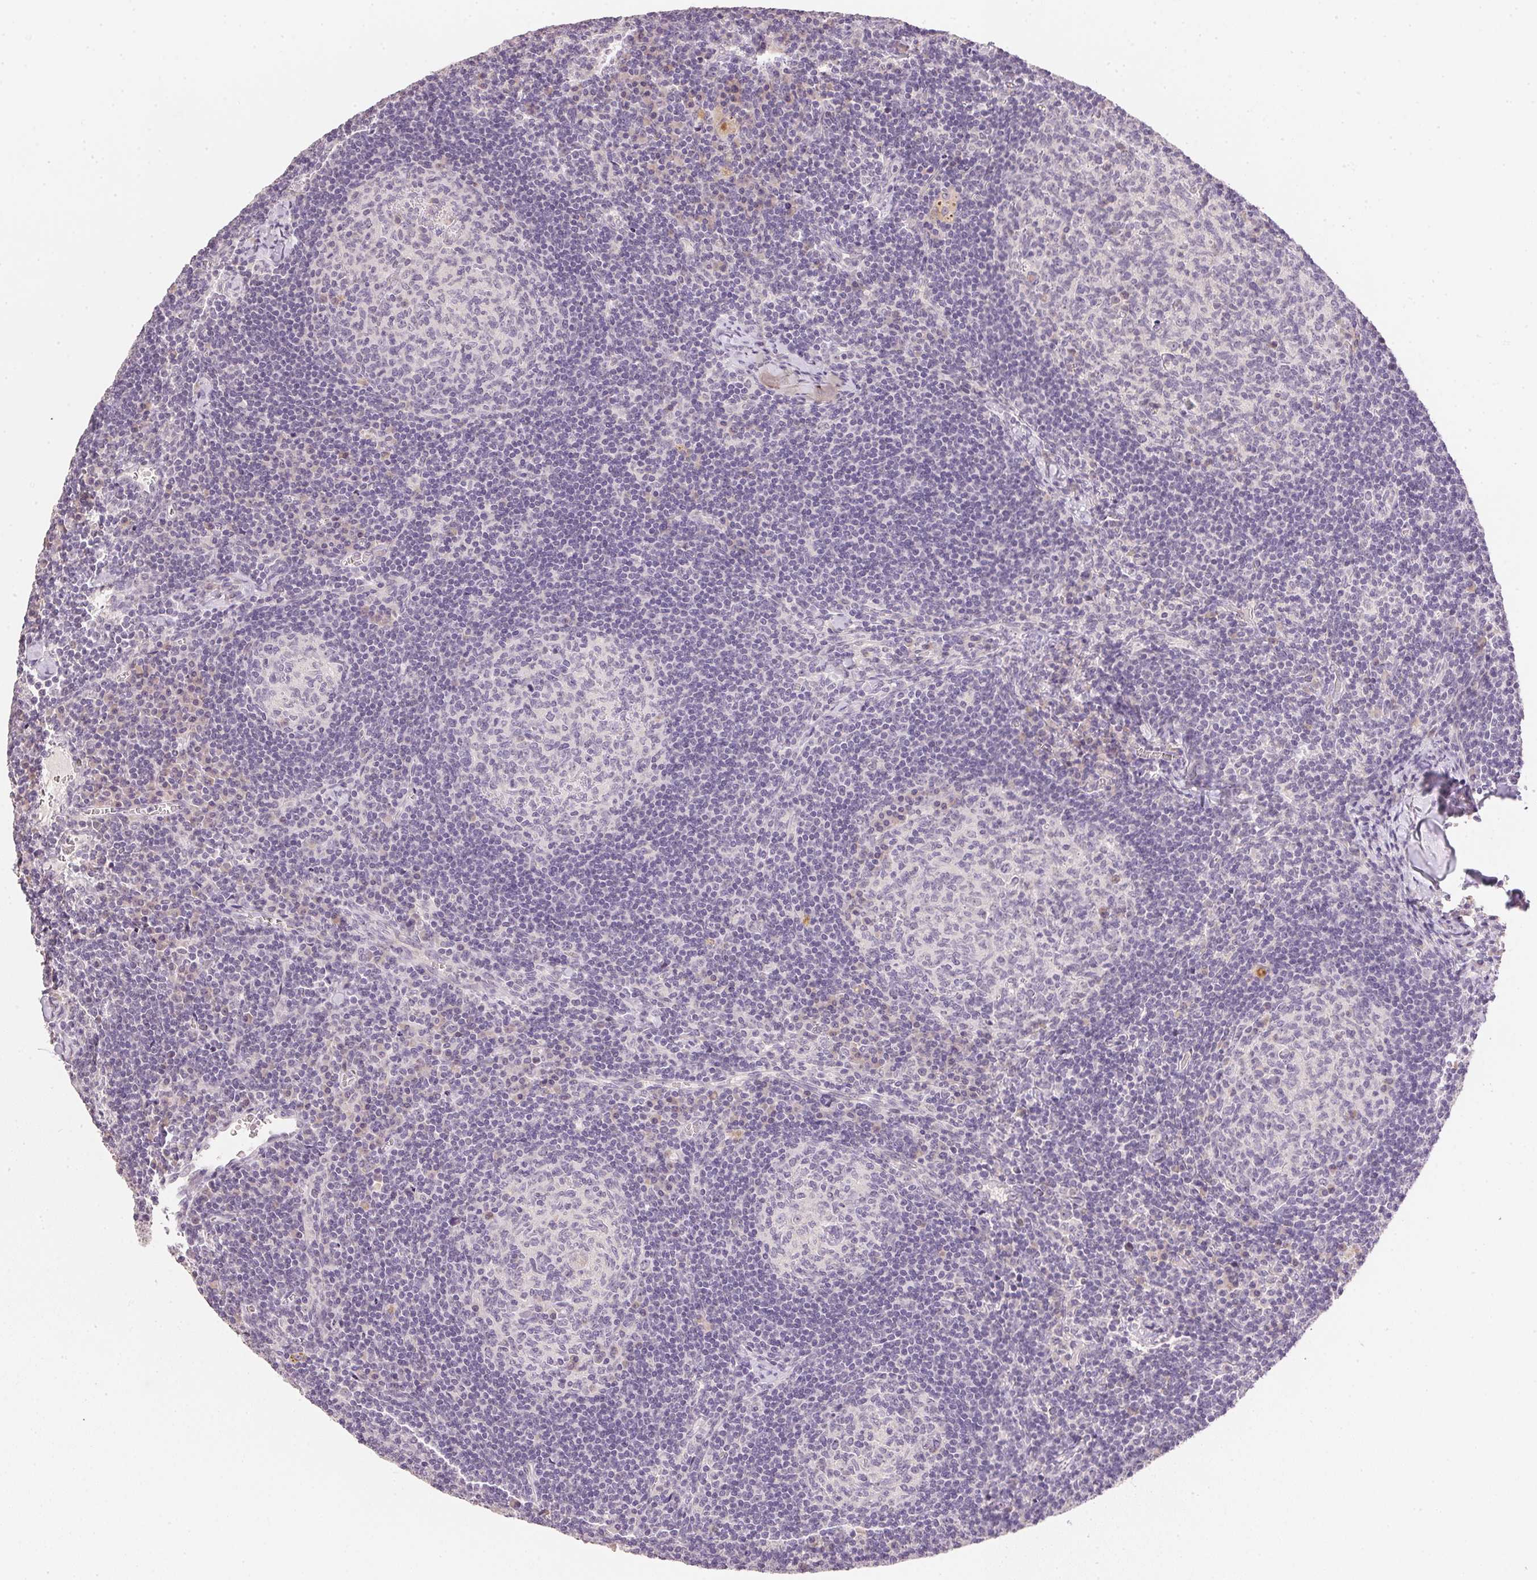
{"staining": {"intensity": "negative", "quantity": "none", "location": "none"}, "tissue": "lymph node", "cell_type": "Germinal center cells", "image_type": "normal", "snomed": [{"axis": "morphology", "description": "Normal tissue, NOS"}, {"axis": "topography", "description": "Lymph node"}], "caption": "This is a histopathology image of IHC staining of unremarkable lymph node, which shows no expression in germinal center cells.", "gene": "DHCR24", "patient": {"sex": "male", "age": 67}}